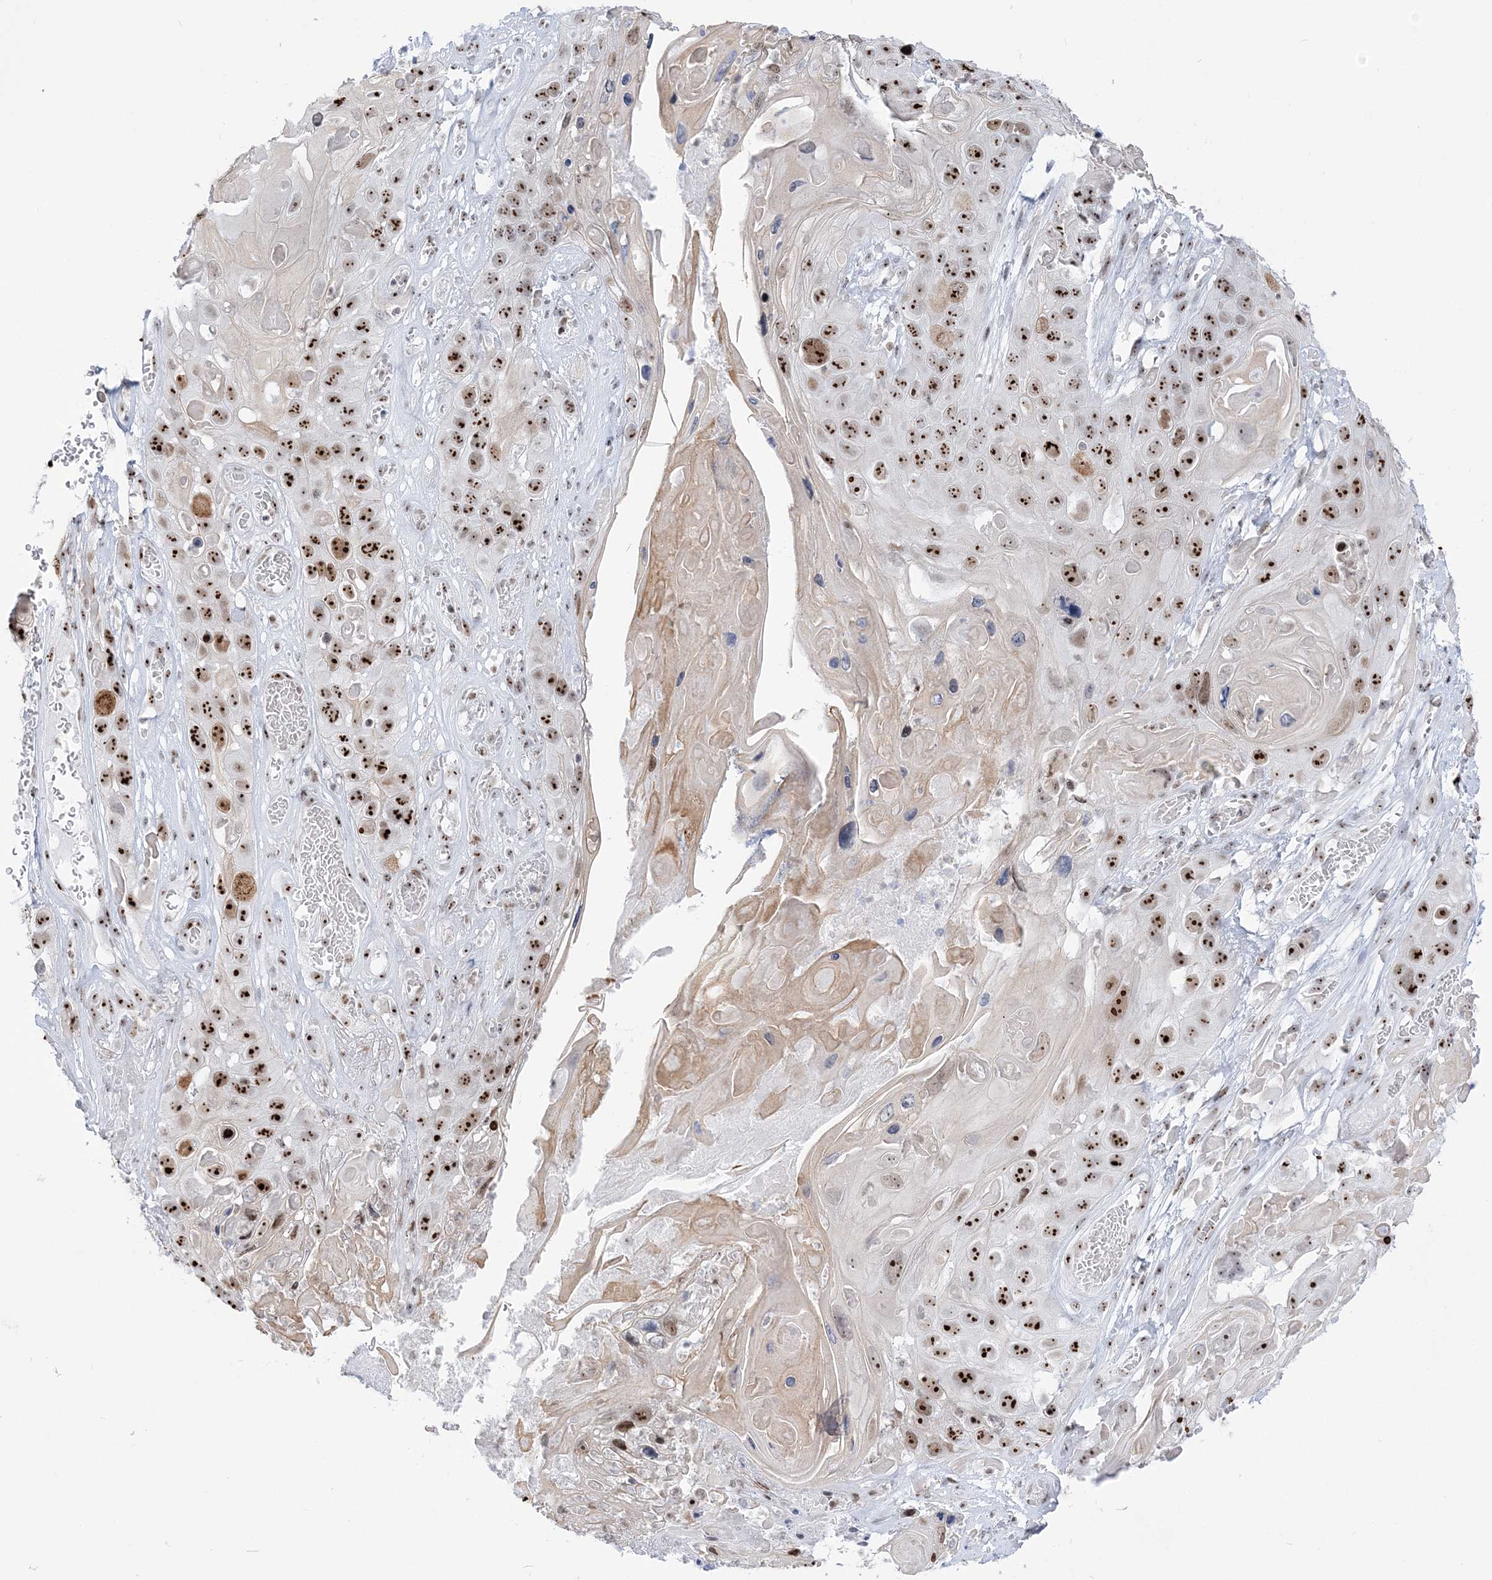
{"staining": {"intensity": "strong", "quantity": ">75%", "location": "nuclear"}, "tissue": "skin cancer", "cell_type": "Tumor cells", "image_type": "cancer", "snomed": [{"axis": "morphology", "description": "Squamous cell carcinoma, NOS"}, {"axis": "topography", "description": "Skin"}], "caption": "Strong nuclear protein positivity is seen in about >75% of tumor cells in squamous cell carcinoma (skin).", "gene": "DDX21", "patient": {"sex": "male", "age": 55}}